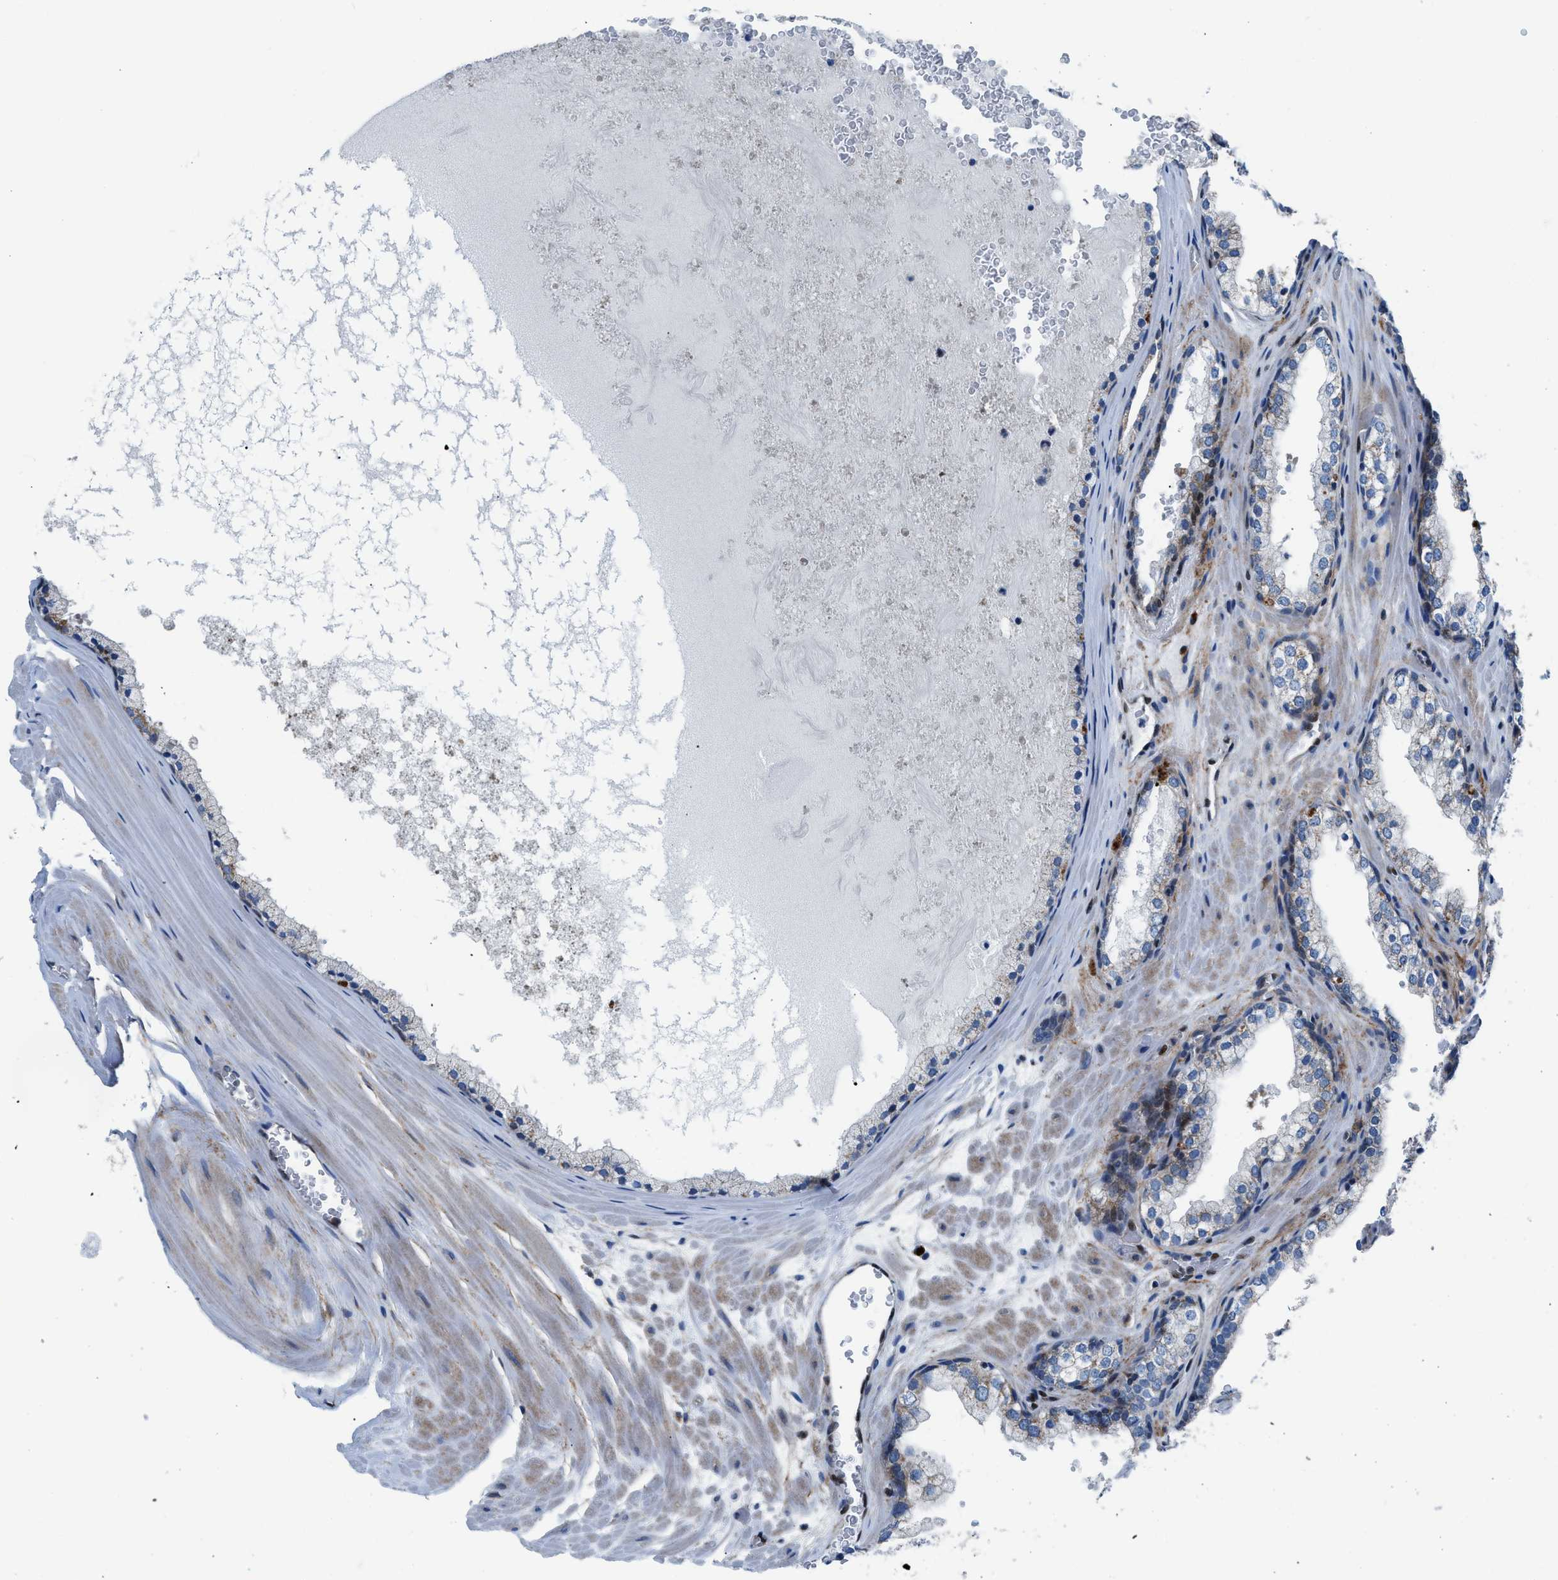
{"staining": {"intensity": "moderate", "quantity": "<25%", "location": "cytoplasmic/membranous"}, "tissue": "prostate cancer", "cell_type": "Tumor cells", "image_type": "cancer", "snomed": [{"axis": "morphology", "description": "Adenocarcinoma, High grade"}, {"axis": "topography", "description": "Prostate"}], "caption": "Brown immunohistochemical staining in prostate cancer (adenocarcinoma (high-grade)) displays moderate cytoplasmic/membranous expression in approximately <25% of tumor cells. (DAB (3,3'-diaminobenzidine) = brown stain, brightfield microscopy at high magnification).", "gene": "LMO2", "patient": {"sex": "male", "age": 60}}